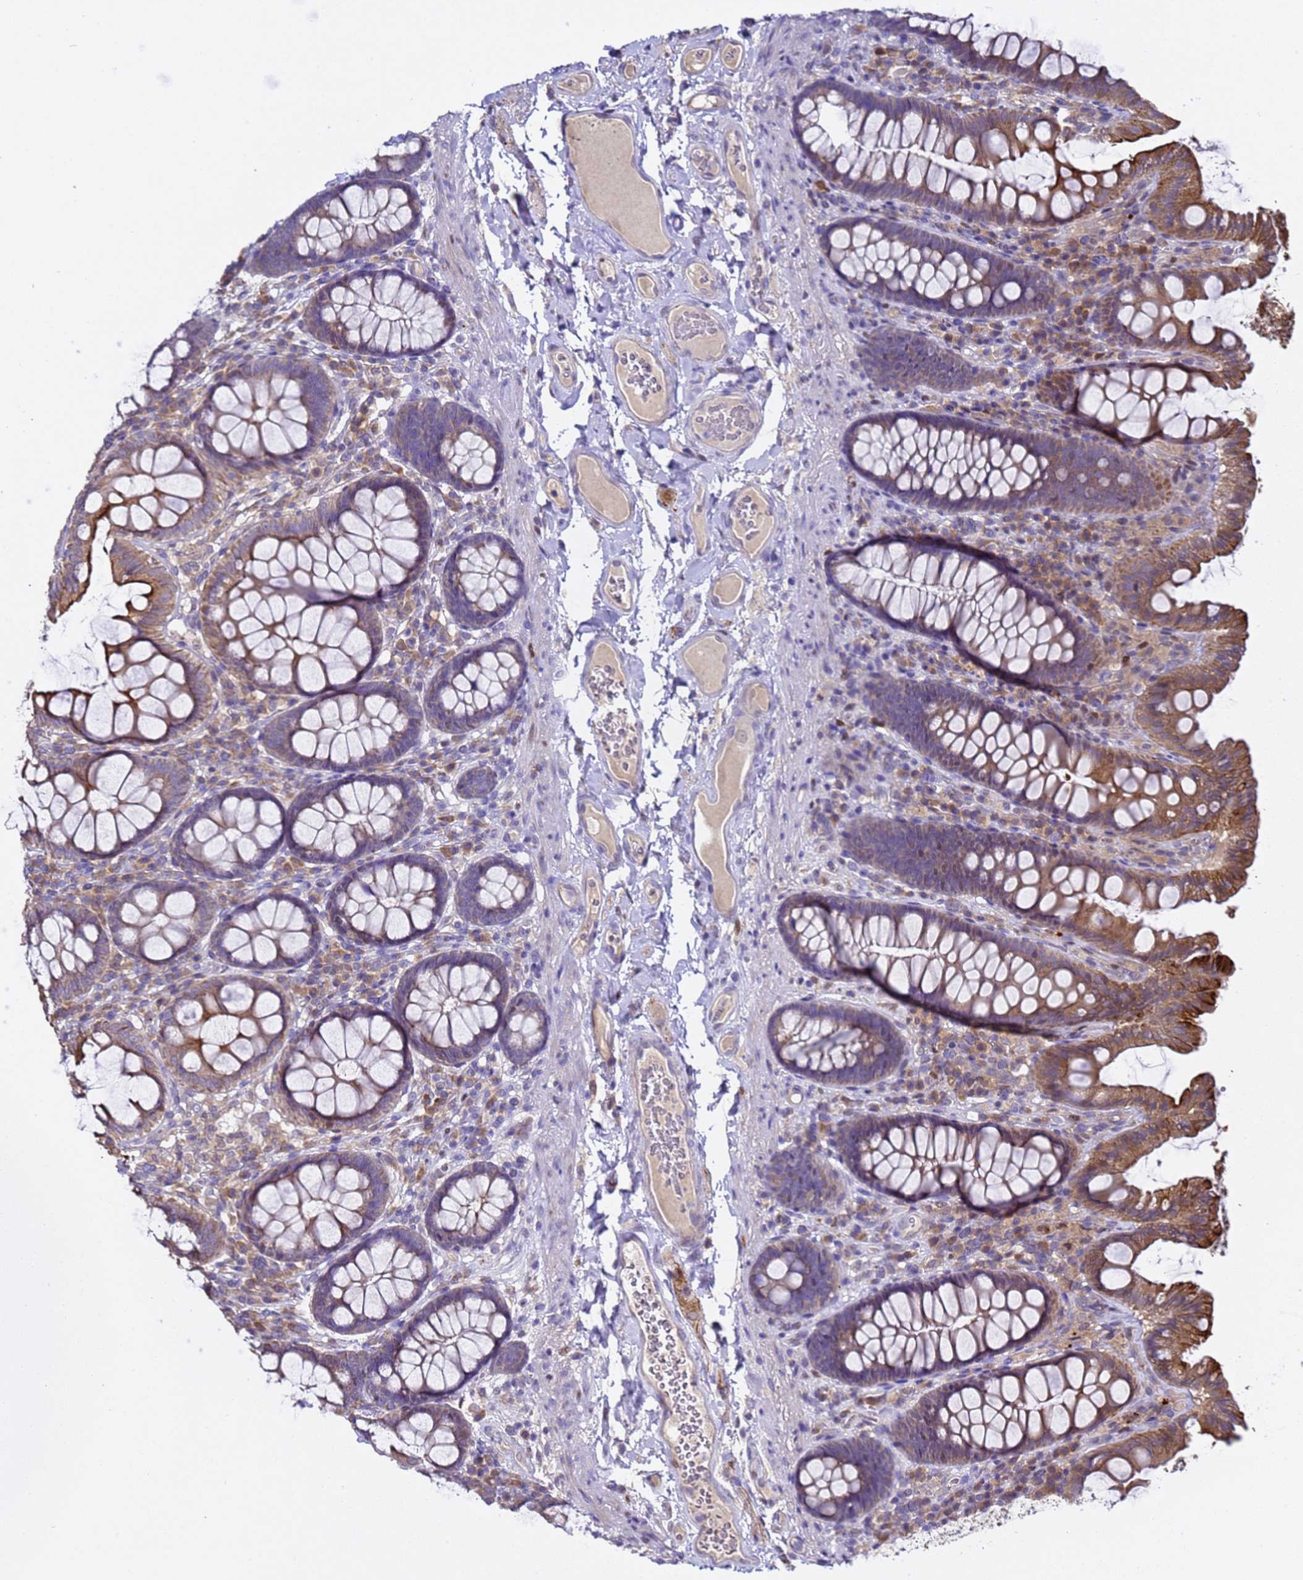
{"staining": {"intensity": "negative", "quantity": "none", "location": "none"}, "tissue": "colon", "cell_type": "Endothelial cells", "image_type": "normal", "snomed": [{"axis": "morphology", "description": "Normal tissue, NOS"}, {"axis": "topography", "description": "Colon"}], "caption": "An immunohistochemistry (IHC) histopathology image of unremarkable colon is shown. There is no staining in endothelial cells of colon. The staining is performed using DAB (3,3'-diaminobenzidine) brown chromogen with nuclei counter-stained in using hematoxylin.", "gene": "ALG3", "patient": {"sex": "male", "age": 84}}